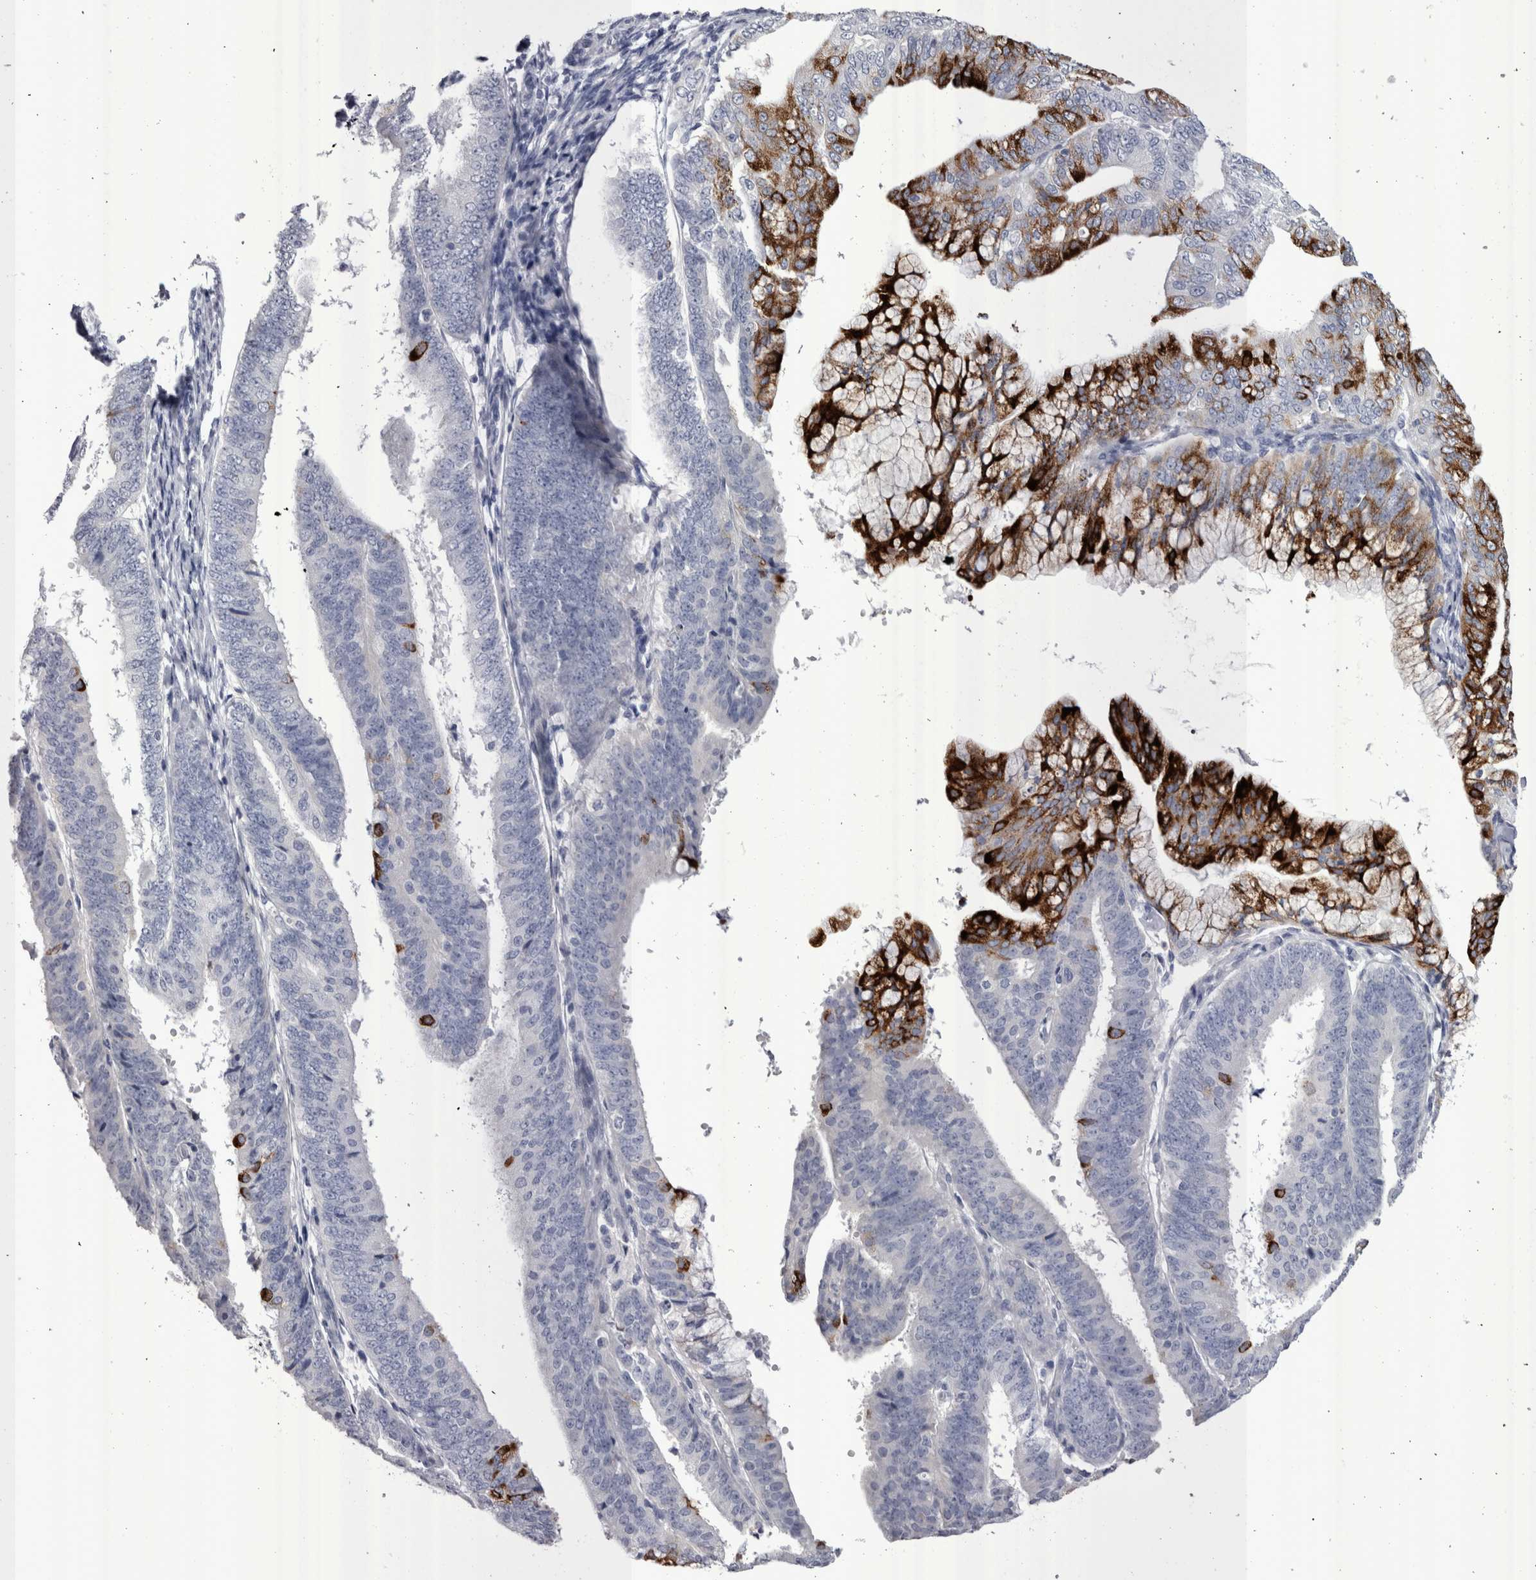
{"staining": {"intensity": "strong", "quantity": "<25%", "location": "cytoplasmic/membranous"}, "tissue": "endometrial cancer", "cell_type": "Tumor cells", "image_type": "cancer", "snomed": [{"axis": "morphology", "description": "Adenocarcinoma, NOS"}, {"axis": "topography", "description": "Endometrium"}], "caption": "Immunohistochemical staining of endometrial cancer (adenocarcinoma) exhibits medium levels of strong cytoplasmic/membranous positivity in about <25% of tumor cells.", "gene": "PWP2", "patient": {"sex": "female", "age": 63}}